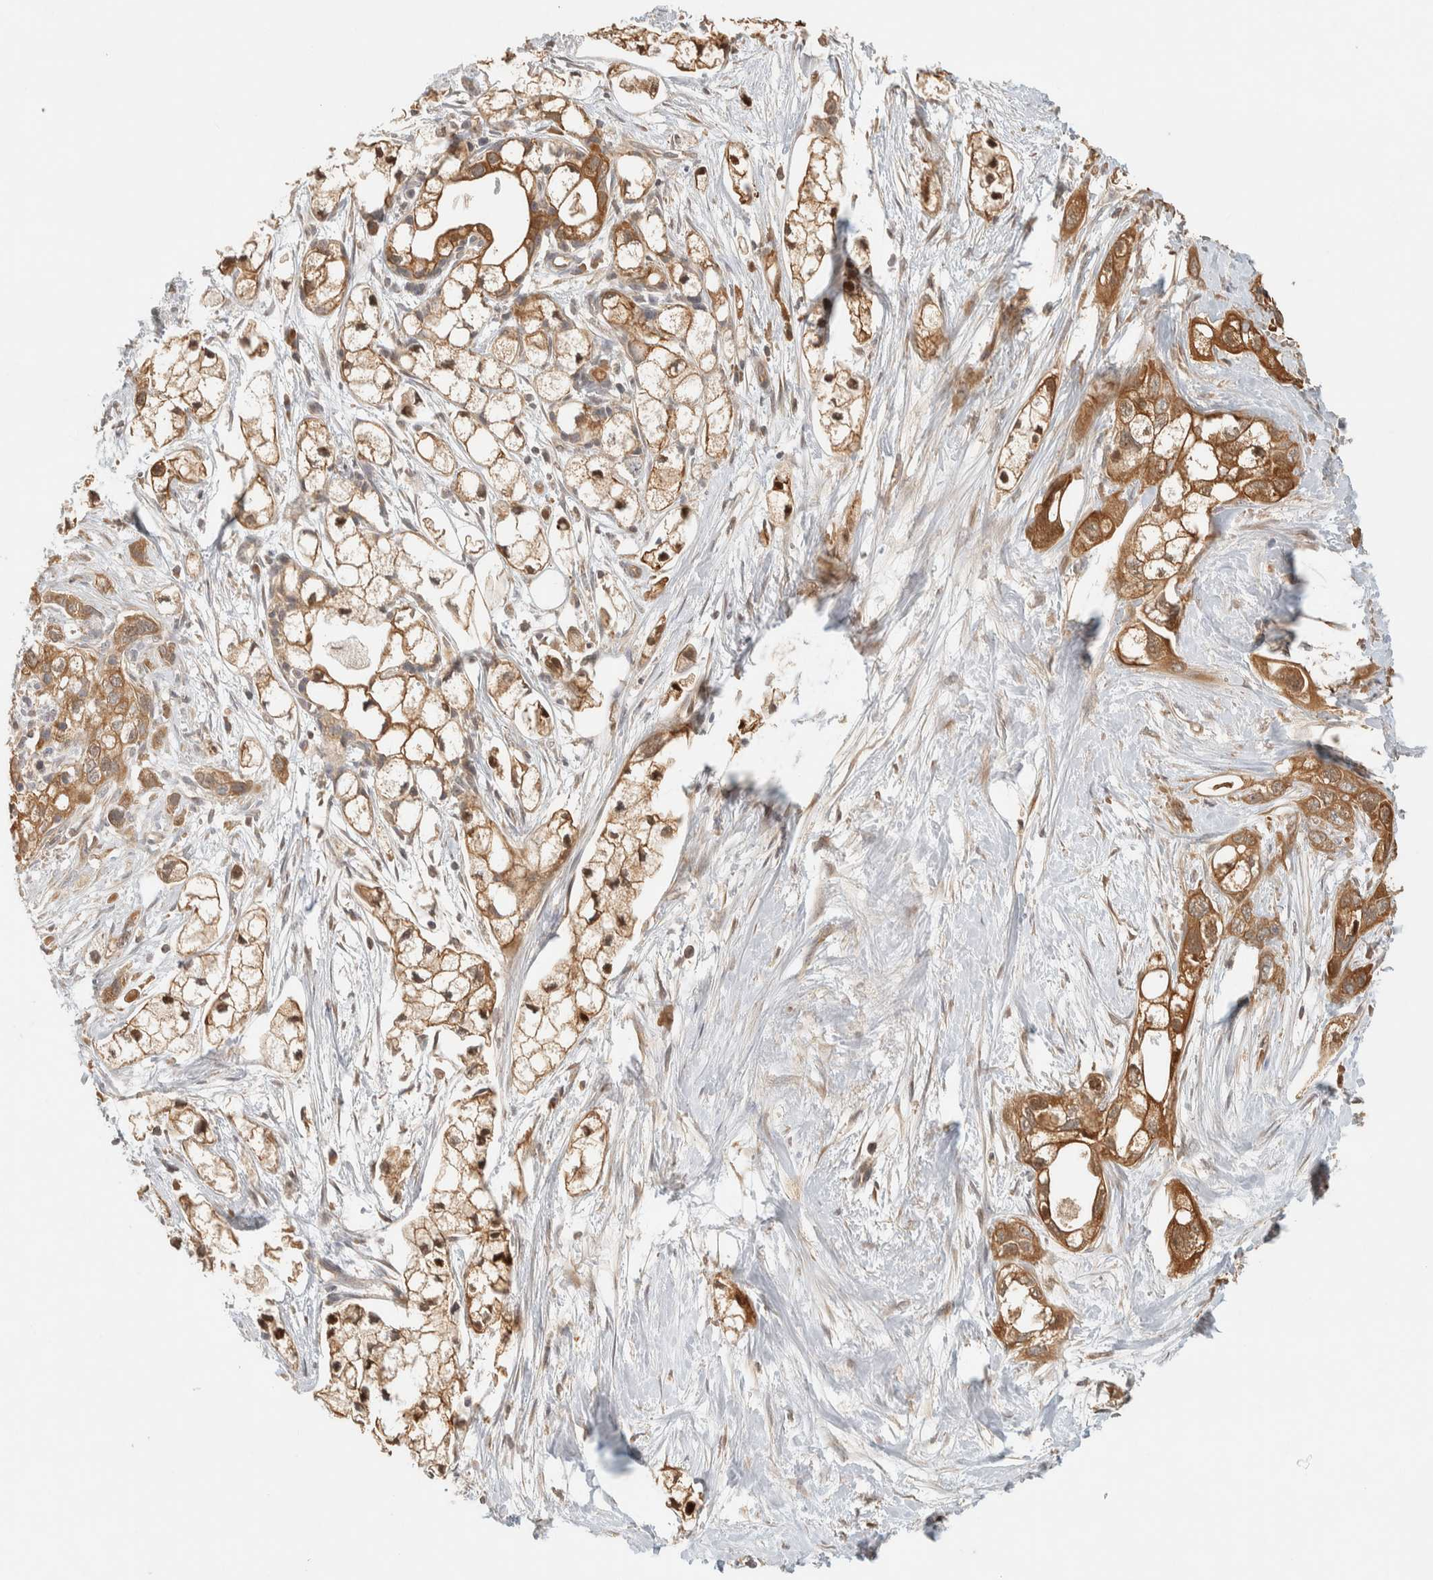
{"staining": {"intensity": "moderate", "quantity": ">75%", "location": "cytoplasmic/membranous"}, "tissue": "pancreatic cancer", "cell_type": "Tumor cells", "image_type": "cancer", "snomed": [{"axis": "morphology", "description": "Adenocarcinoma, NOS"}, {"axis": "topography", "description": "Pancreas"}], "caption": "Immunohistochemistry (IHC) of human adenocarcinoma (pancreatic) reveals medium levels of moderate cytoplasmic/membranous expression in about >75% of tumor cells. Using DAB (3,3'-diaminobenzidine) (brown) and hematoxylin (blue) stains, captured at high magnification using brightfield microscopy.", "gene": "TTI2", "patient": {"sex": "male", "age": 74}}